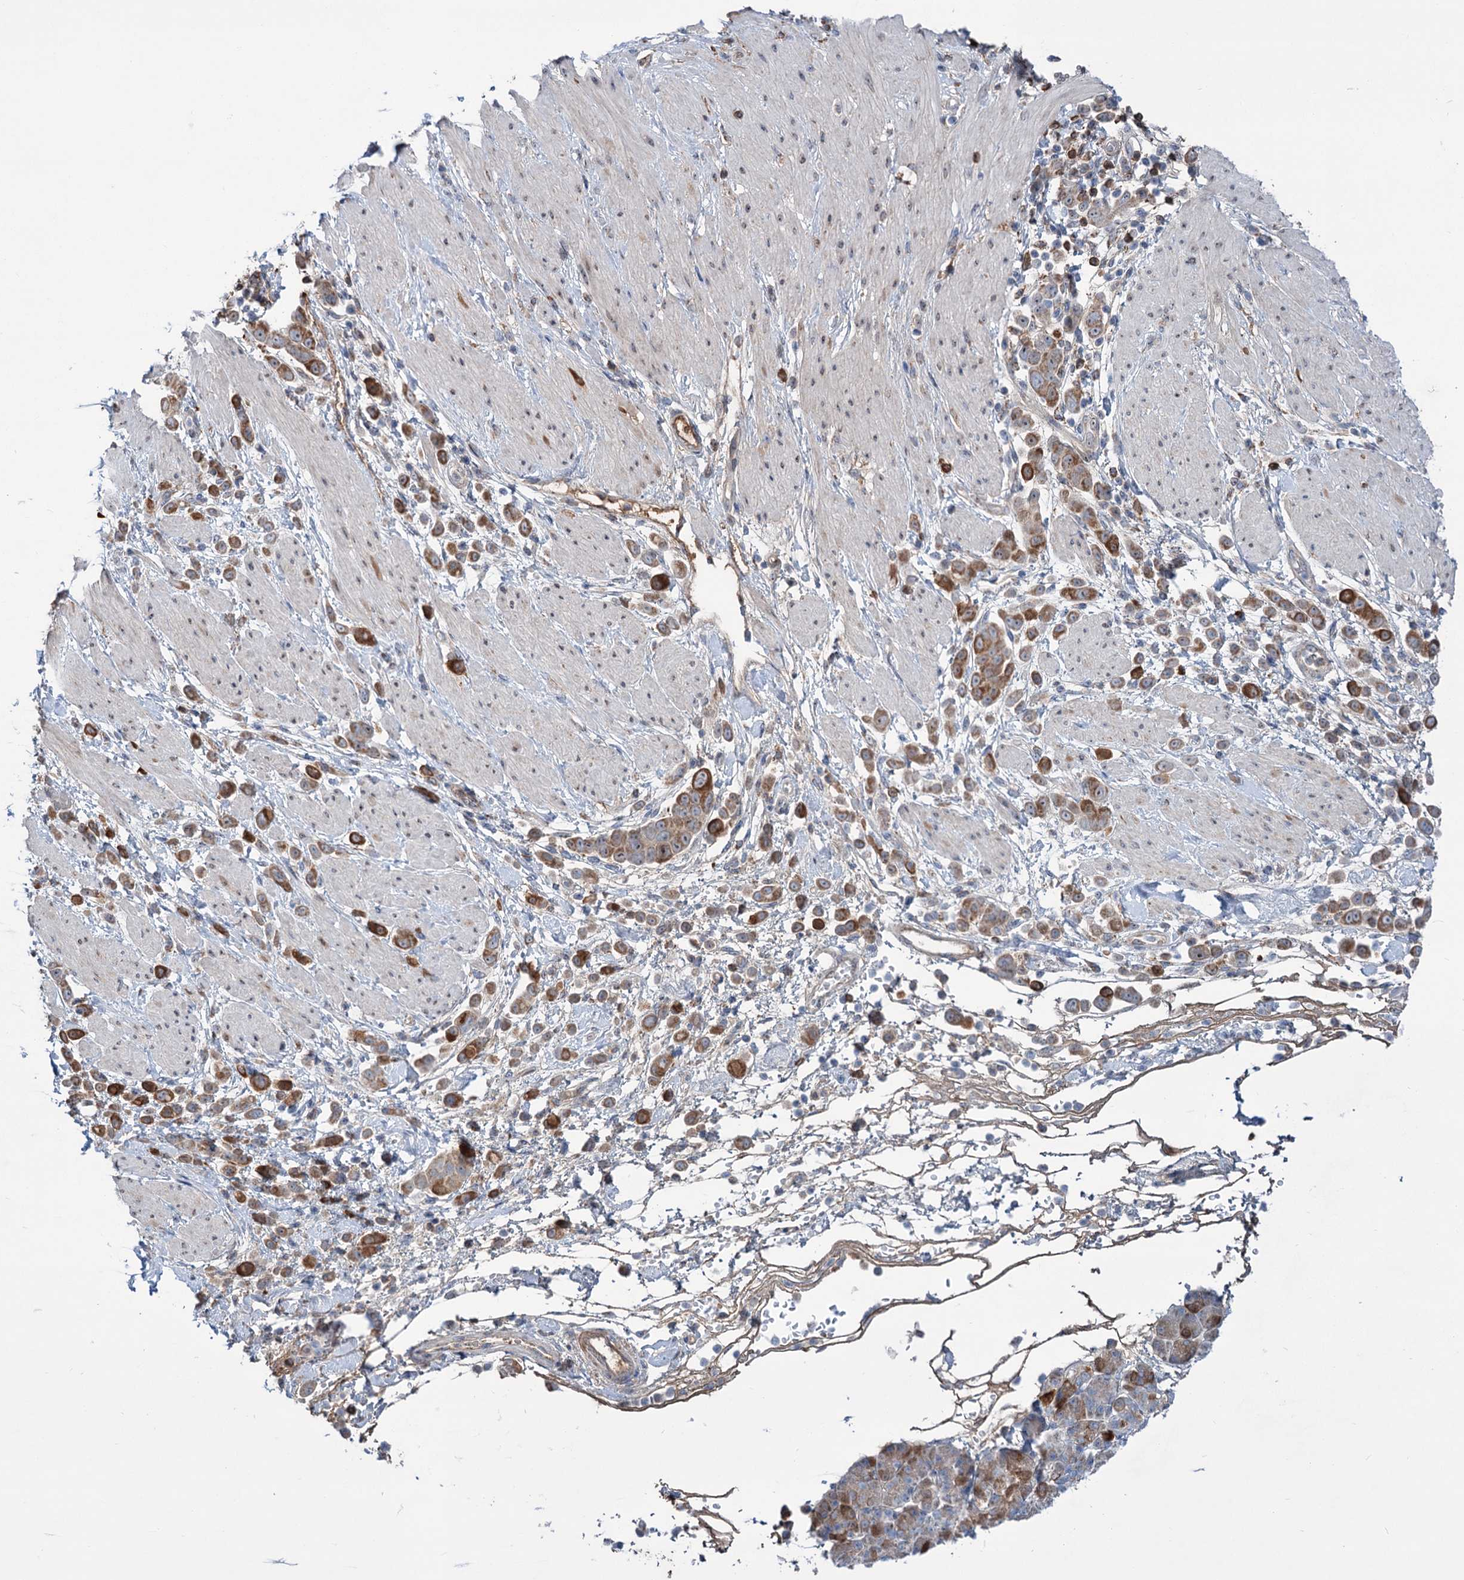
{"staining": {"intensity": "moderate", "quantity": ">75%", "location": "cytoplasmic/membranous"}, "tissue": "pancreatic cancer", "cell_type": "Tumor cells", "image_type": "cancer", "snomed": [{"axis": "morphology", "description": "Normal tissue, NOS"}, {"axis": "morphology", "description": "Adenocarcinoma, NOS"}, {"axis": "topography", "description": "Pancreas"}], "caption": "Human adenocarcinoma (pancreatic) stained with a protein marker exhibits moderate staining in tumor cells.", "gene": "LPIN1", "patient": {"sex": "female", "age": 64}}